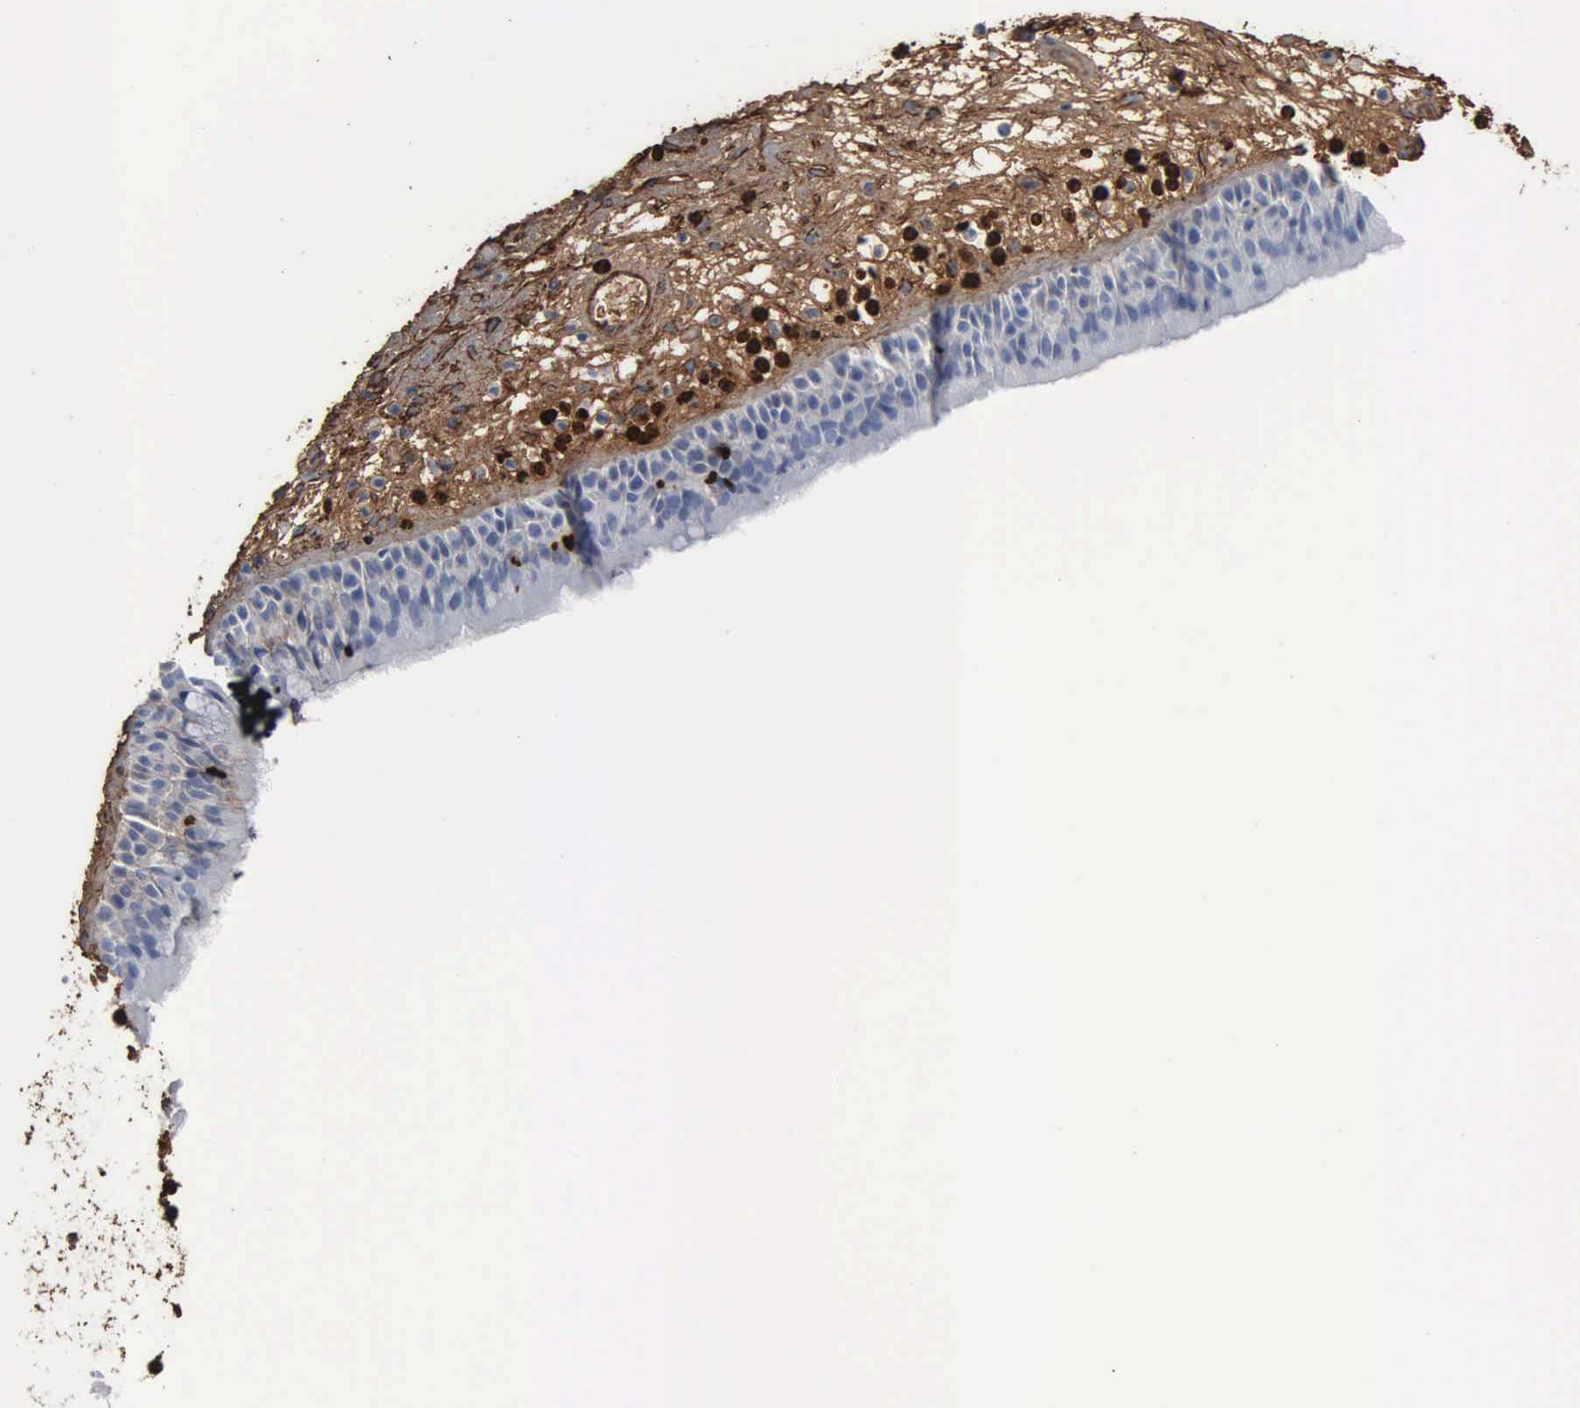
{"staining": {"intensity": "moderate", "quantity": "<25%", "location": "cytoplasmic/membranous"}, "tissue": "nasopharynx", "cell_type": "Respiratory epithelial cells", "image_type": "normal", "snomed": [{"axis": "morphology", "description": "Normal tissue, NOS"}, {"axis": "topography", "description": "Nasopharynx"}], "caption": "A photomicrograph of nasopharynx stained for a protein displays moderate cytoplasmic/membranous brown staining in respiratory epithelial cells. (DAB (3,3'-diaminobenzidine) IHC with brightfield microscopy, high magnification).", "gene": "FN1", "patient": {"sex": "male", "age": 63}}